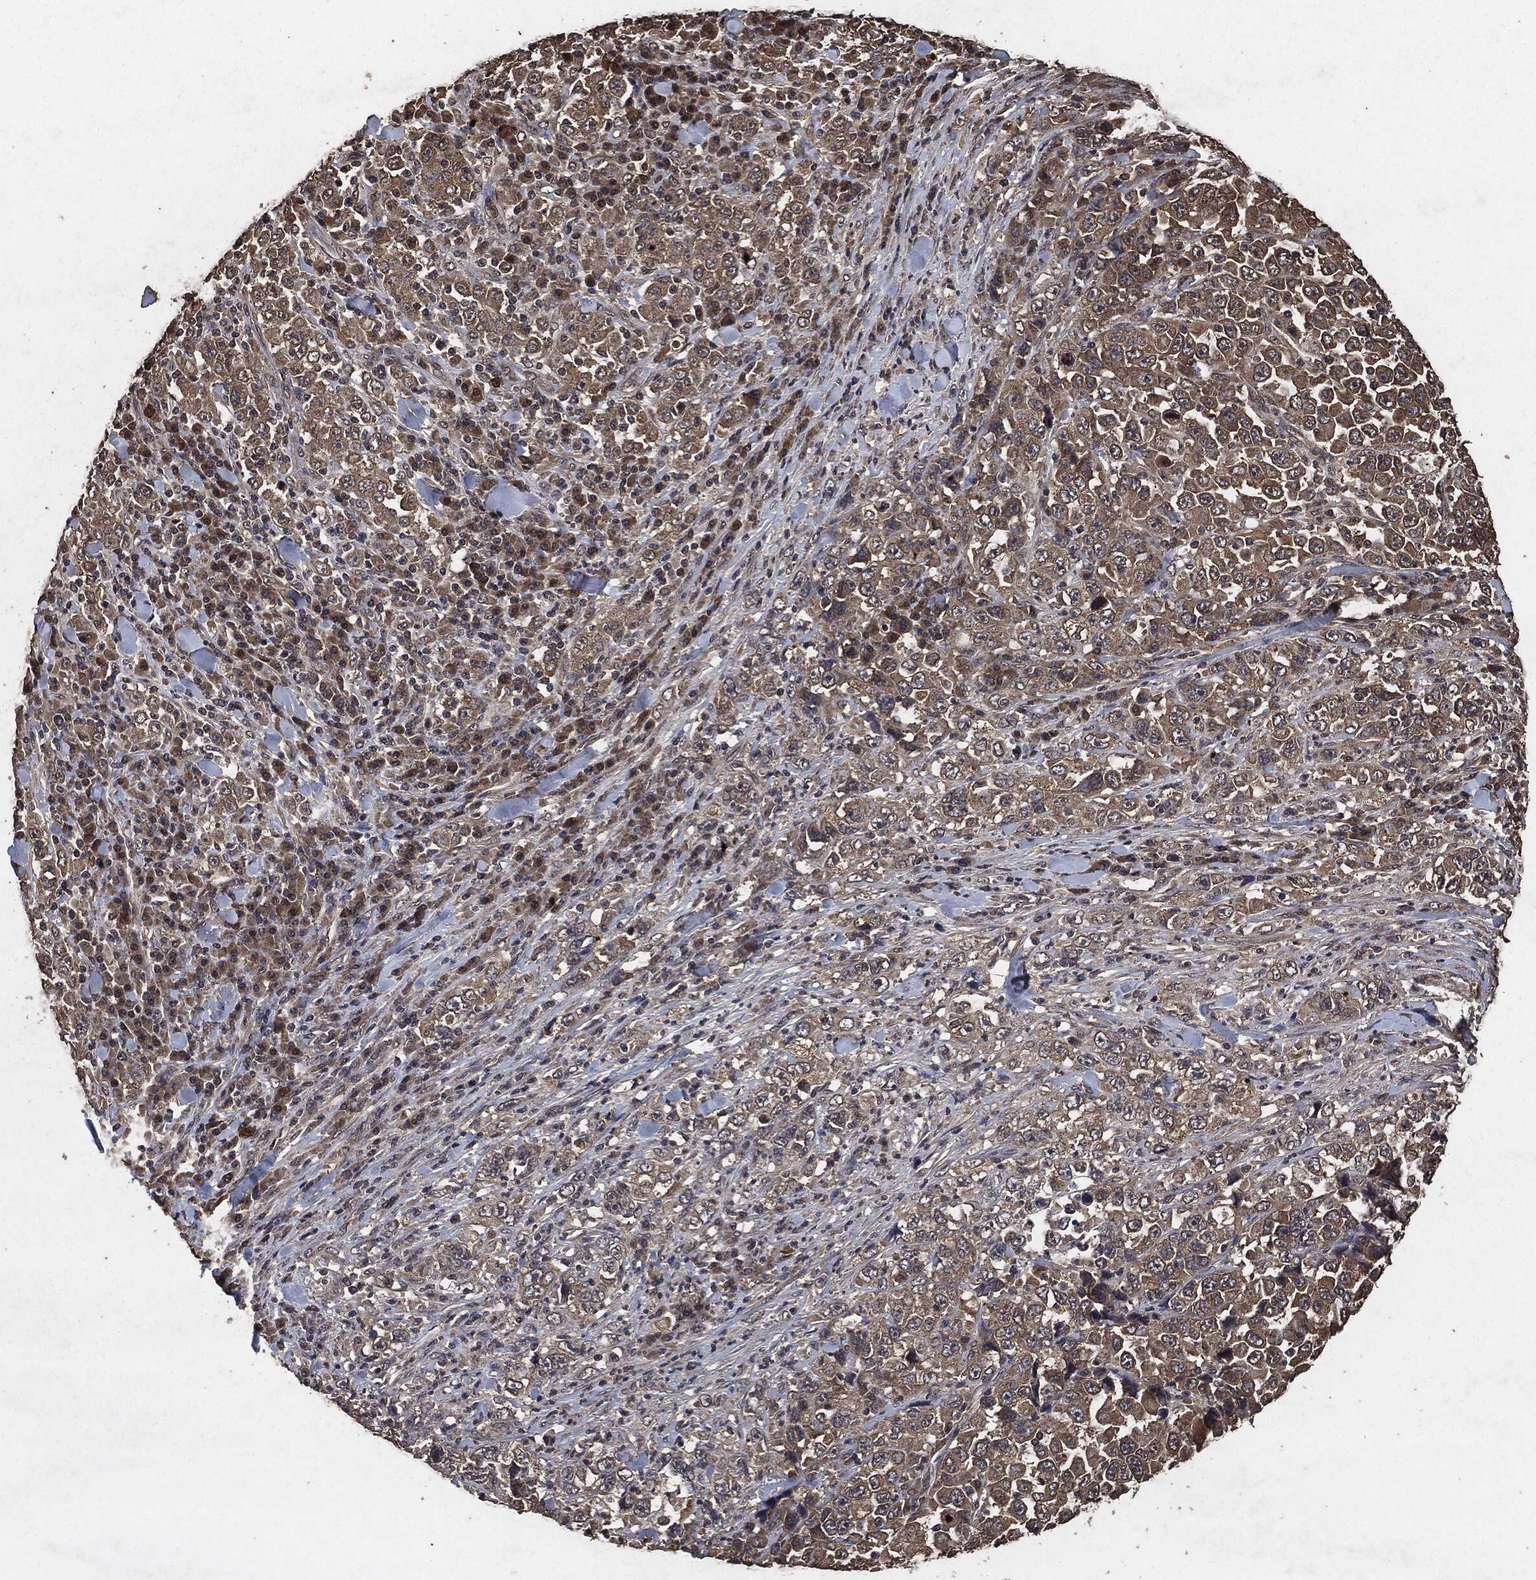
{"staining": {"intensity": "weak", "quantity": ">75%", "location": "cytoplasmic/membranous"}, "tissue": "stomach cancer", "cell_type": "Tumor cells", "image_type": "cancer", "snomed": [{"axis": "morphology", "description": "Normal tissue, NOS"}, {"axis": "morphology", "description": "Adenocarcinoma, NOS"}, {"axis": "topography", "description": "Stomach, upper"}, {"axis": "topography", "description": "Stomach"}], "caption": "This micrograph exhibits stomach cancer (adenocarcinoma) stained with immunohistochemistry (IHC) to label a protein in brown. The cytoplasmic/membranous of tumor cells show weak positivity for the protein. Nuclei are counter-stained blue.", "gene": "AKT1S1", "patient": {"sex": "male", "age": 59}}